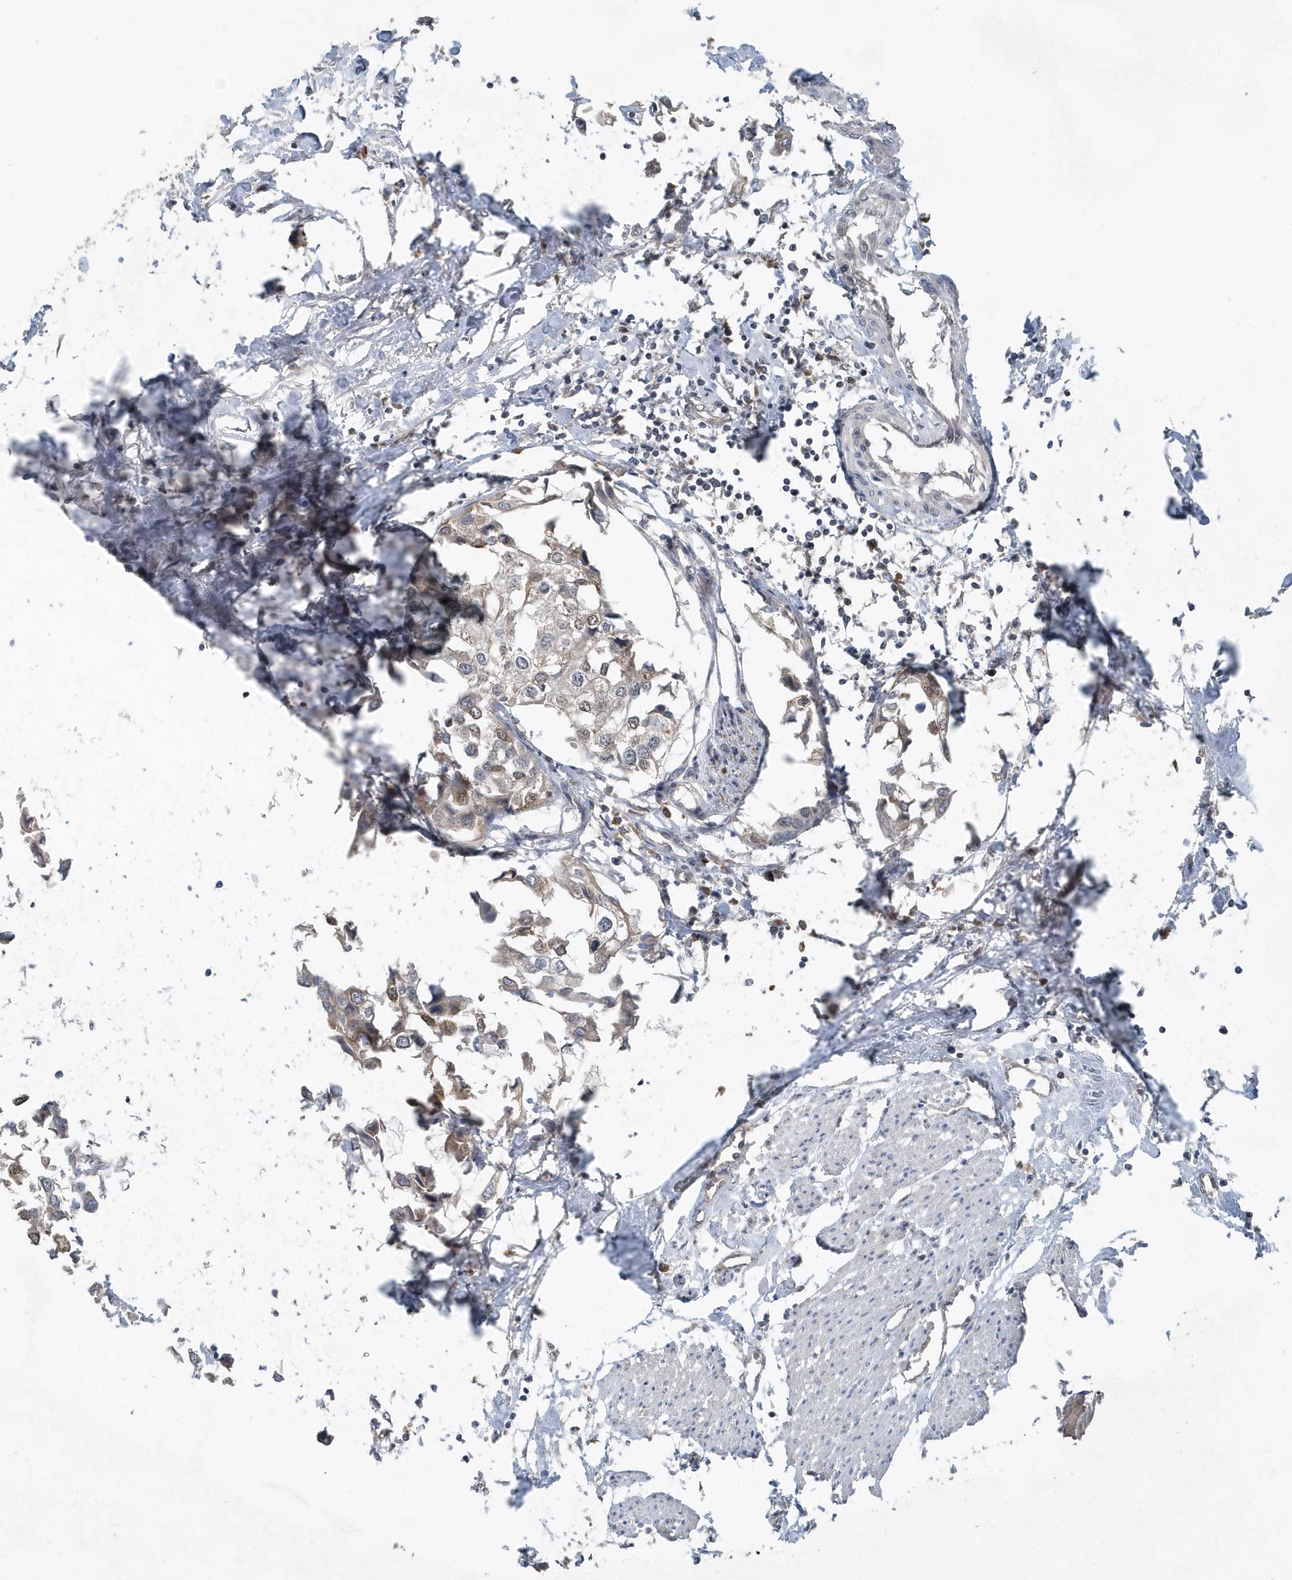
{"staining": {"intensity": "weak", "quantity": "25%-75%", "location": "nuclear"}, "tissue": "urothelial cancer", "cell_type": "Tumor cells", "image_type": "cancer", "snomed": [{"axis": "morphology", "description": "Urothelial carcinoma, High grade"}, {"axis": "topography", "description": "Urinary bladder"}], "caption": "Immunohistochemistry (IHC) staining of urothelial carcinoma (high-grade), which reveals low levels of weak nuclear positivity in about 25%-75% of tumor cells indicating weak nuclear protein expression. The staining was performed using DAB (3,3'-diaminobenzidine) (brown) for protein detection and nuclei were counterstained in hematoxylin (blue).", "gene": "QTRT2", "patient": {"sex": "male", "age": 64}}